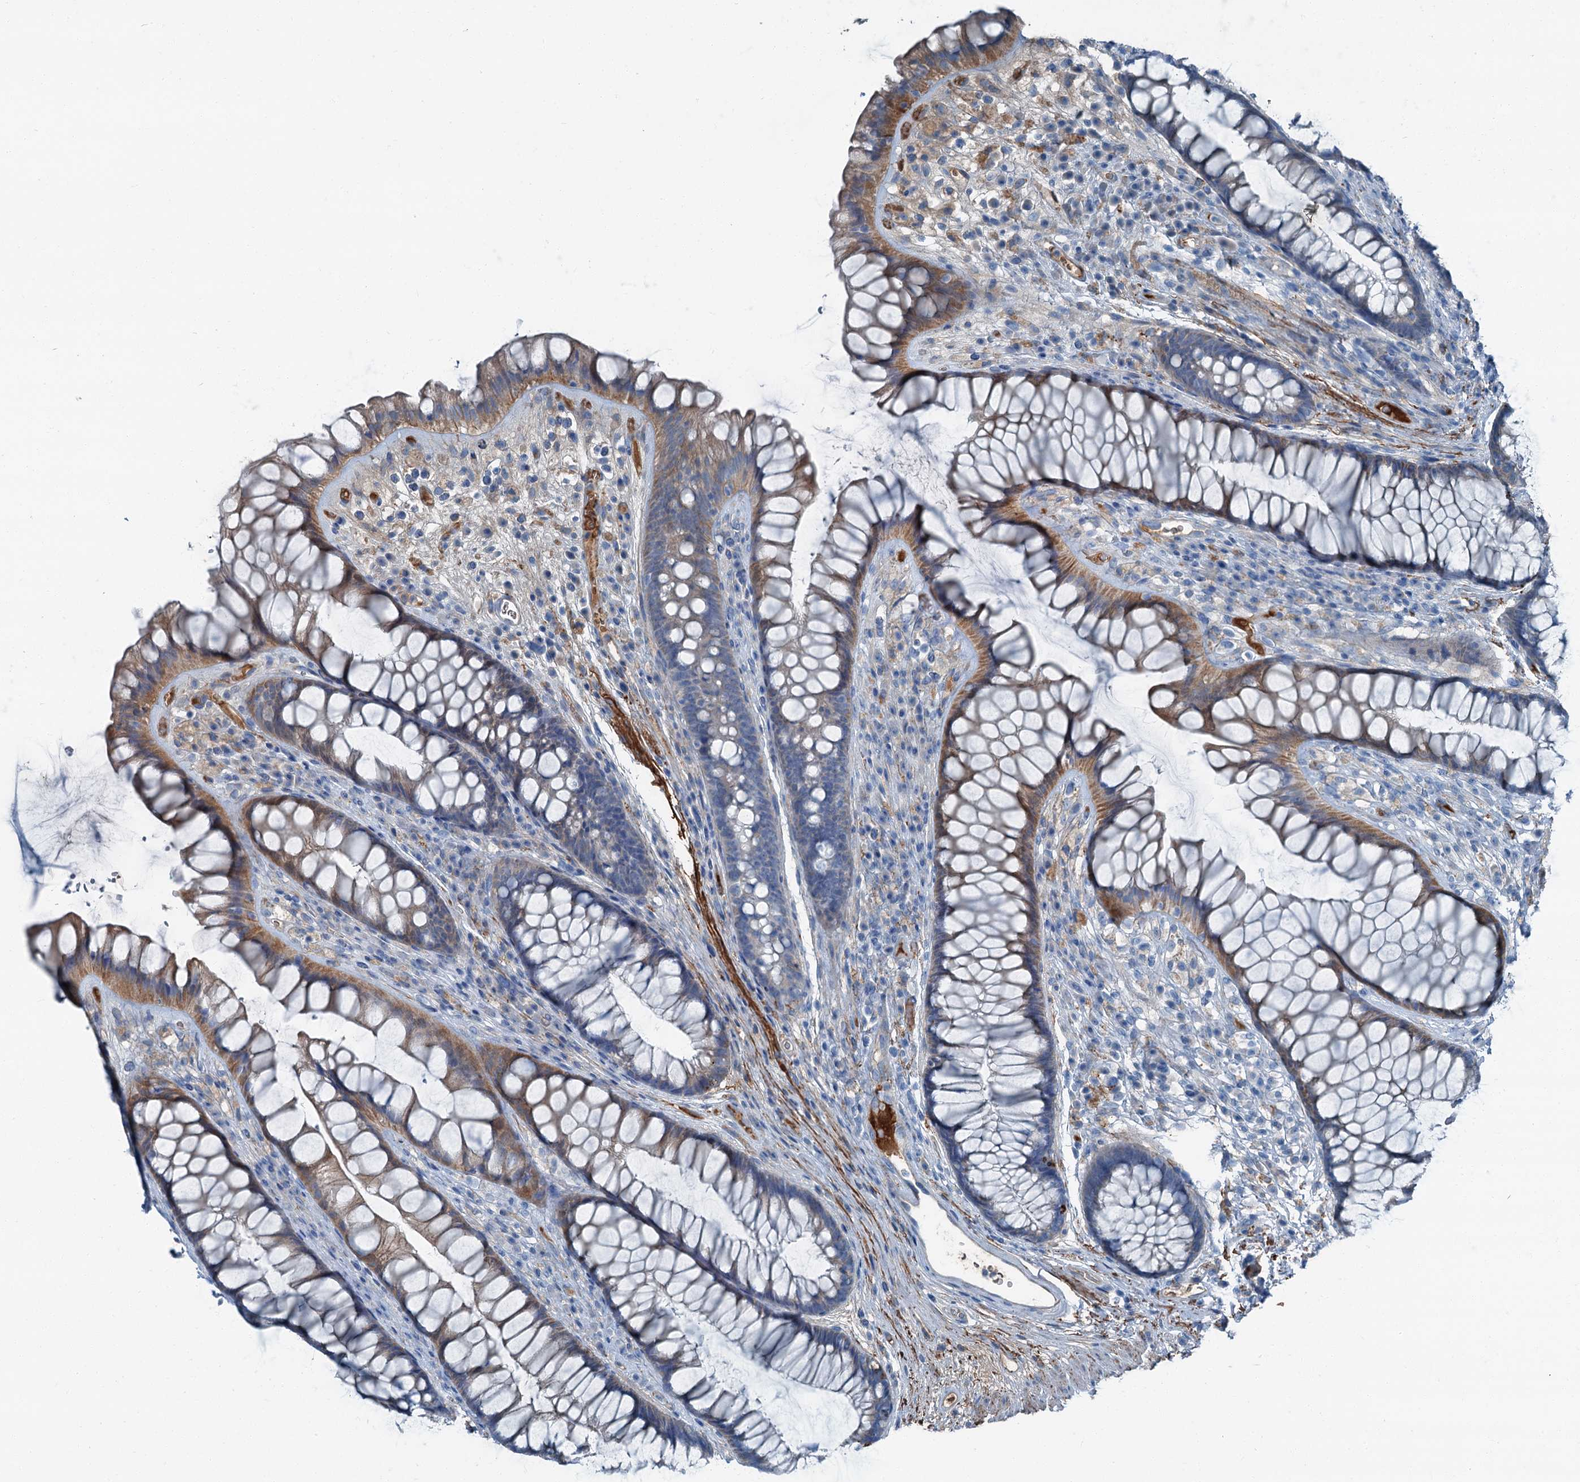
{"staining": {"intensity": "moderate", "quantity": "25%-75%", "location": "cytoplasmic/membranous"}, "tissue": "rectum", "cell_type": "Glandular cells", "image_type": "normal", "snomed": [{"axis": "morphology", "description": "Normal tissue, NOS"}, {"axis": "topography", "description": "Rectum"}], "caption": "This histopathology image displays benign rectum stained with immunohistochemistry (IHC) to label a protein in brown. The cytoplasmic/membranous of glandular cells show moderate positivity for the protein. Nuclei are counter-stained blue.", "gene": "AXL", "patient": {"sex": "male", "age": 74}}